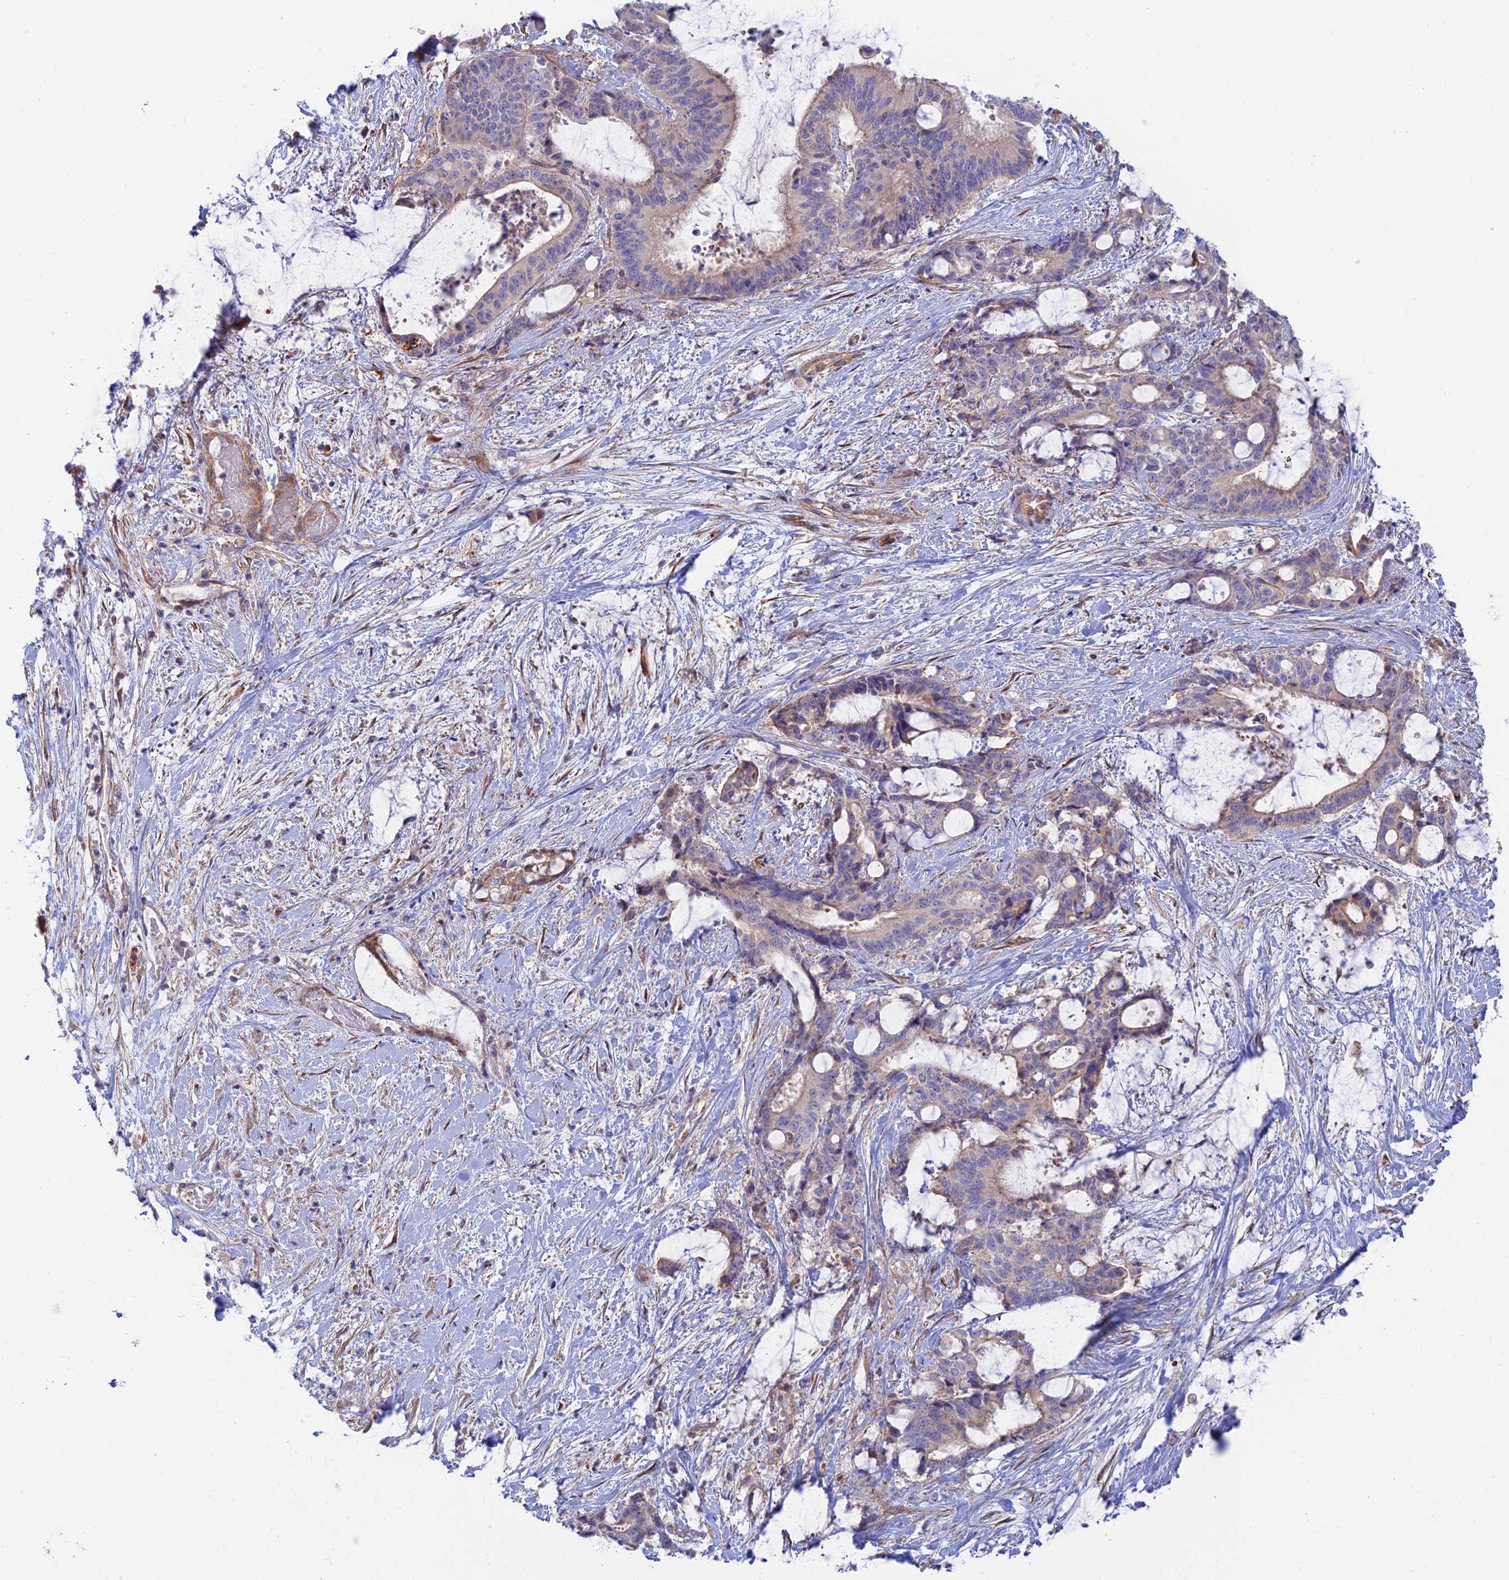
{"staining": {"intensity": "weak", "quantity": "<25%", "location": "cytoplasmic/membranous"}, "tissue": "liver cancer", "cell_type": "Tumor cells", "image_type": "cancer", "snomed": [{"axis": "morphology", "description": "Normal tissue, NOS"}, {"axis": "morphology", "description": "Cholangiocarcinoma"}, {"axis": "topography", "description": "Liver"}, {"axis": "topography", "description": "Peripheral nerve tissue"}], "caption": "Tumor cells show no significant protein staining in cholangiocarcinoma (liver). (DAB IHC with hematoxylin counter stain).", "gene": "KCNAB1", "patient": {"sex": "female", "age": 73}}